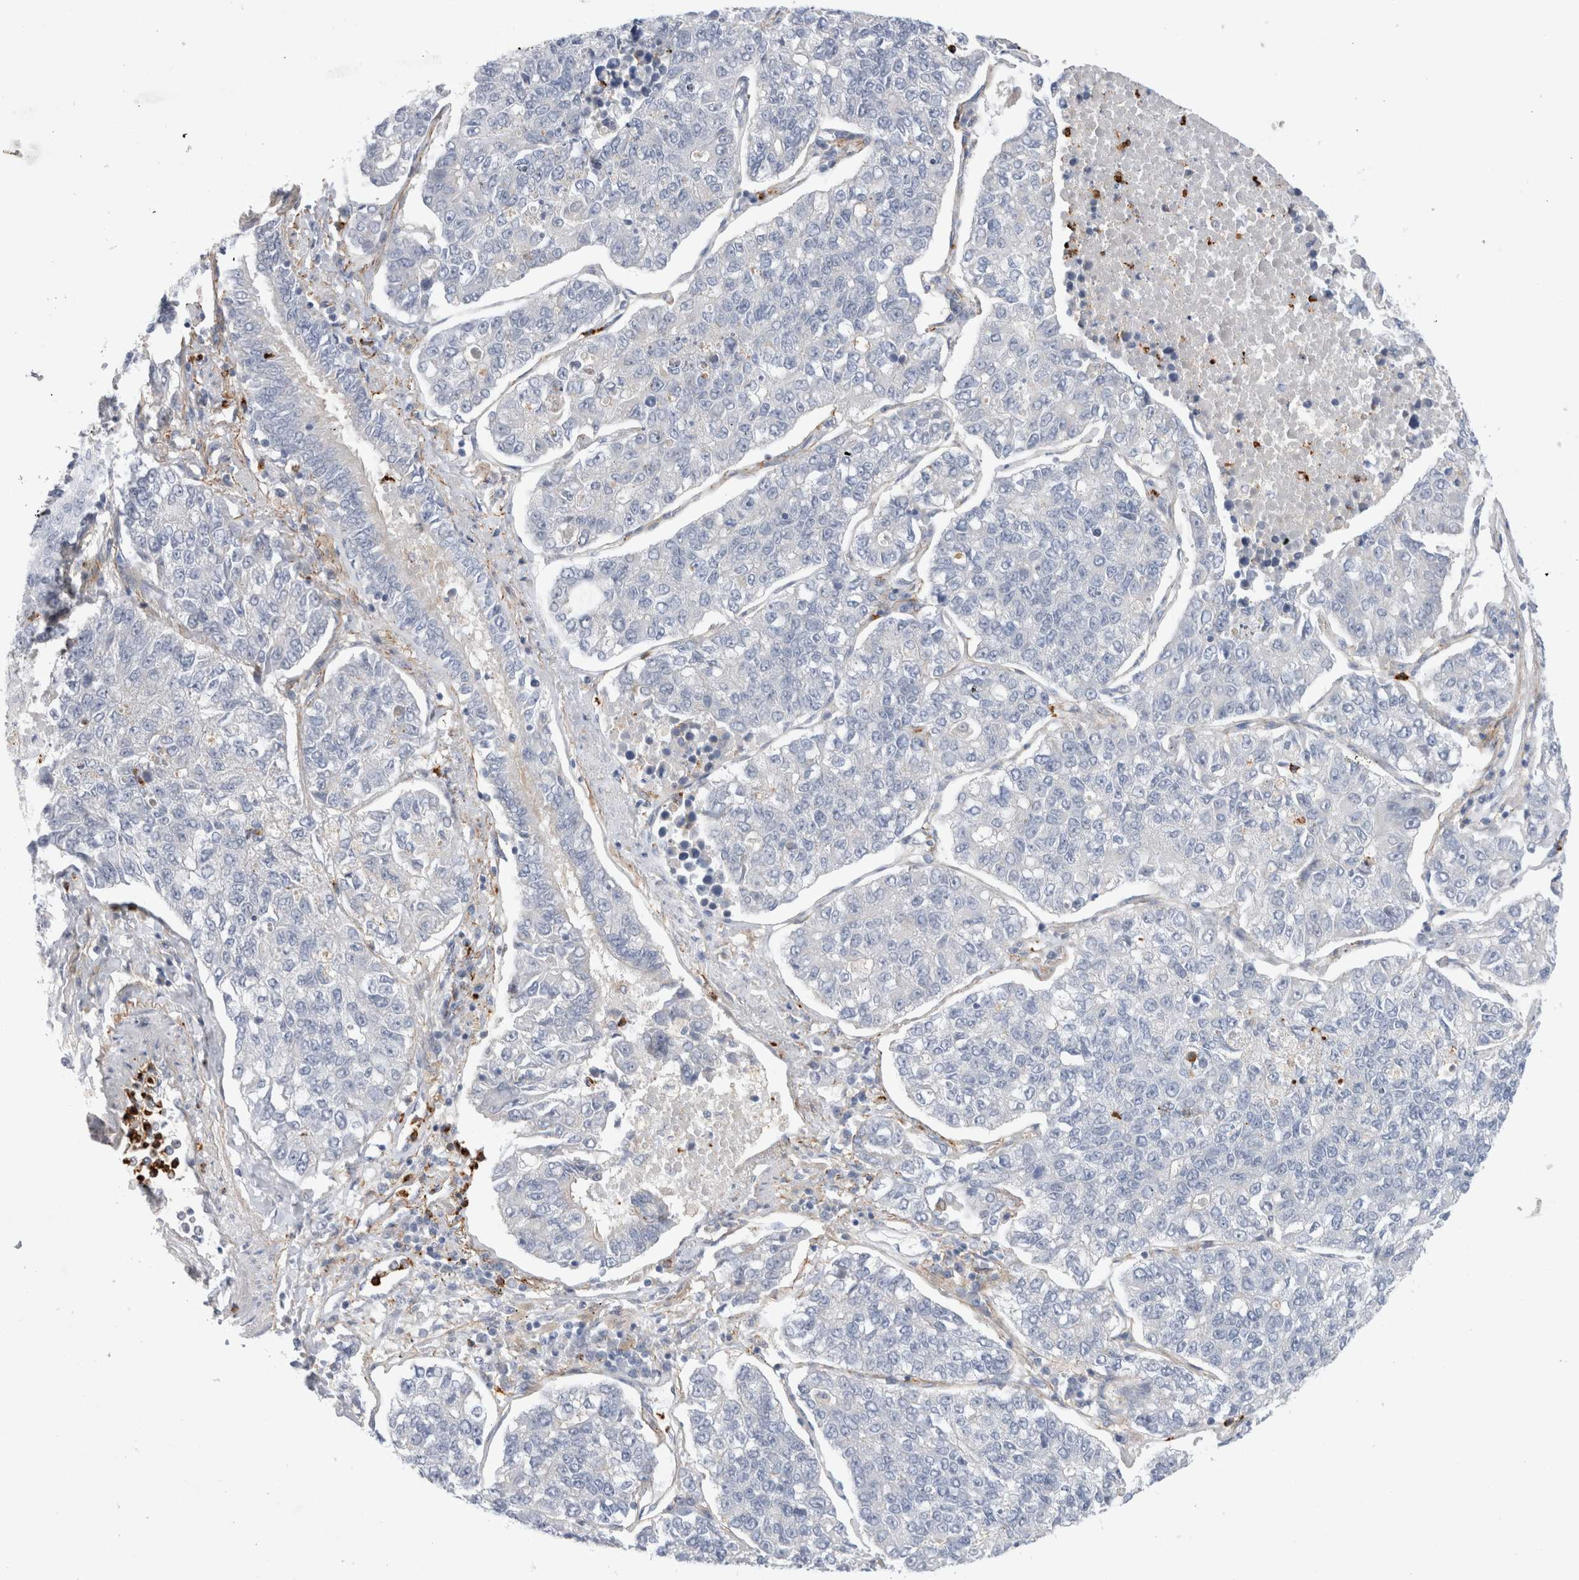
{"staining": {"intensity": "negative", "quantity": "none", "location": "none"}, "tissue": "lung cancer", "cell_type": "Tumor cells", "image_type": "cancer", "snomed": [{"axis": "morphology", "description": "Adenocarcinoma, NOS"}, {"axis": "topography", "description": "Lung"}], "caption": "The immunohistochemistry (IHC) histopathology image has no significant positivity in tumor cells of lung cancer (adenocarcinoma) tissue.", "gene": "GSDMB", "patient": {"sex": "male", "age": 49}}